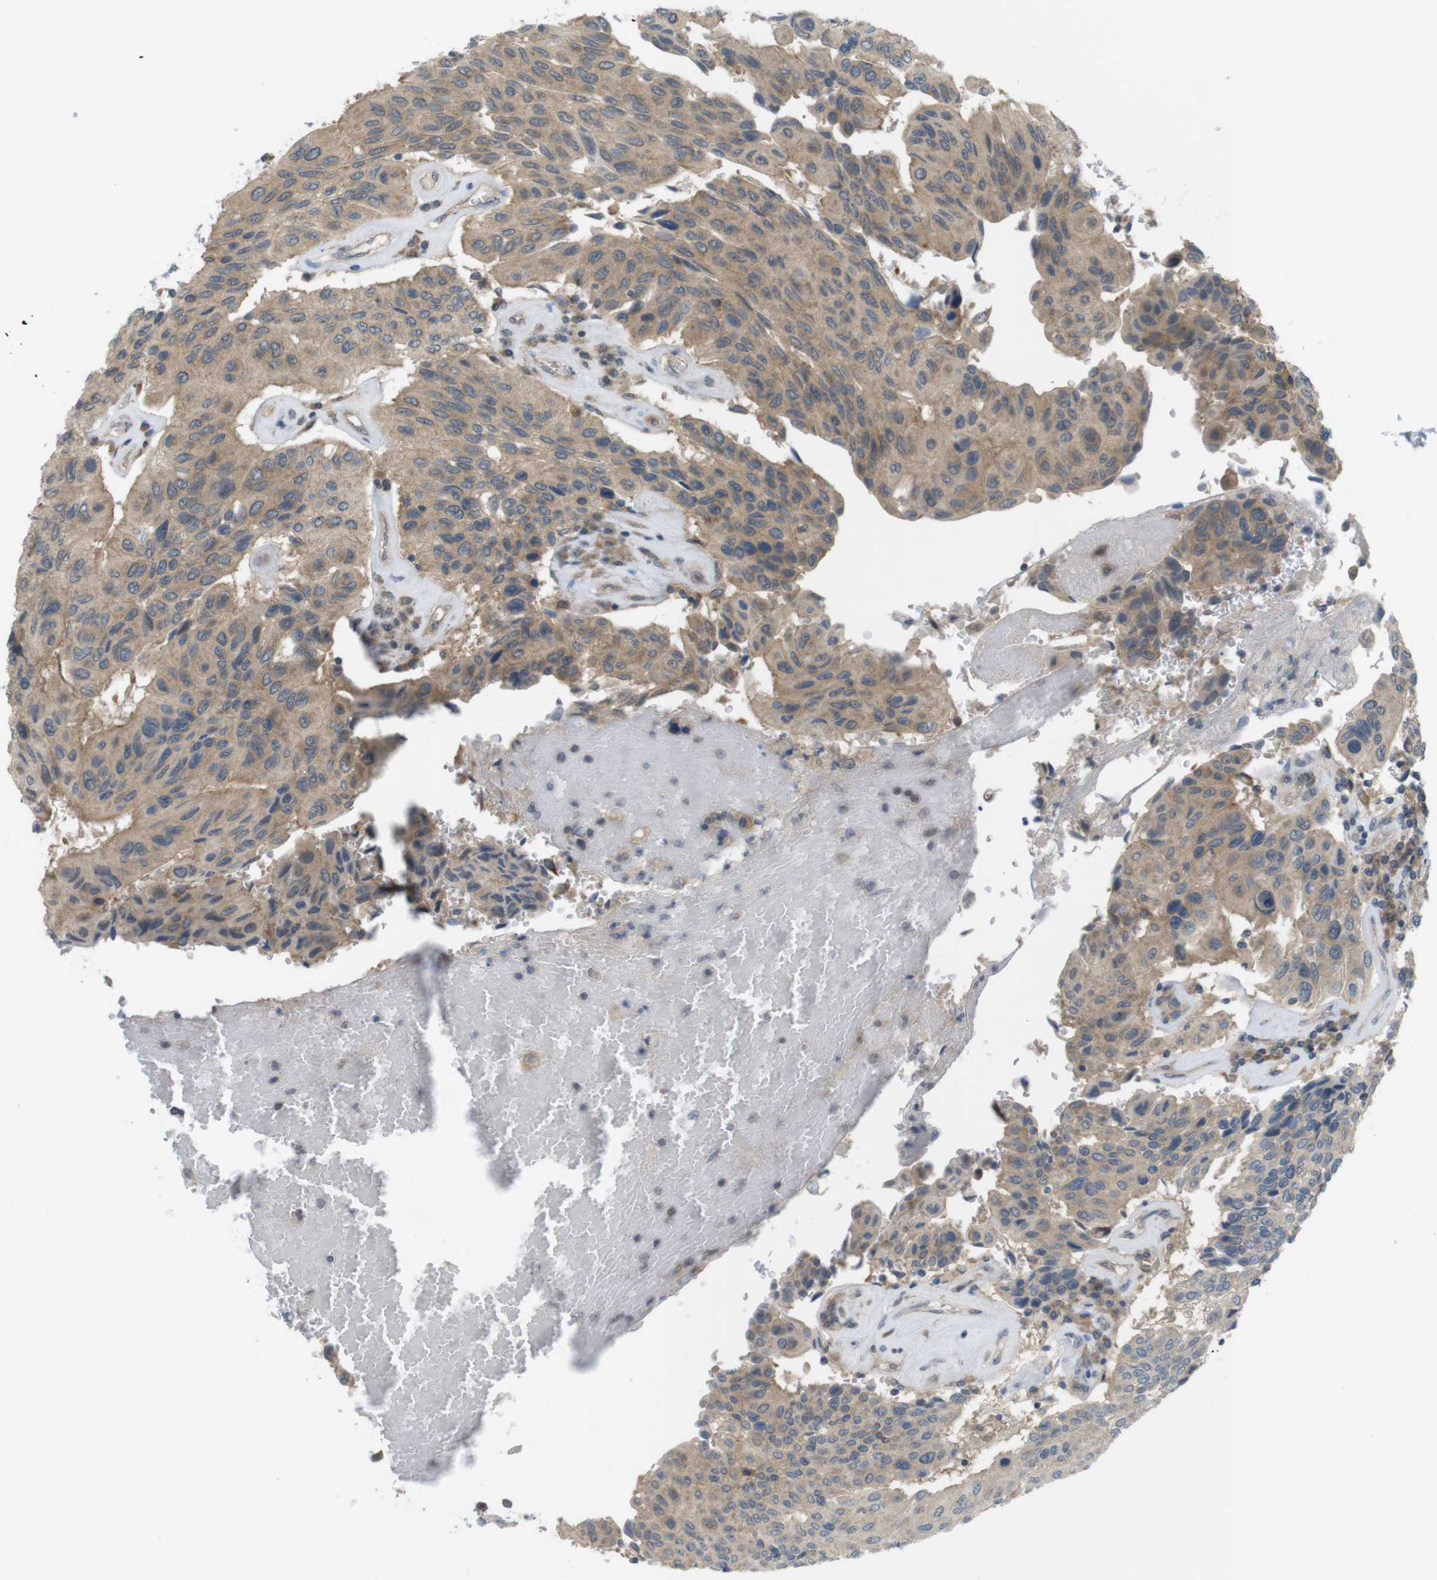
{"staining": {"intensity": "moderate", "quantity": "25%-75%", "location": "cytoplasmic/membranous"}, "tissue": "urothelial cancer", "cell_type": "Tumor cells", "image_type": "cancer", "snomed": [{"axis": "morphology", "description": "Urothelial carcinoma, High grade"}, {"axis": "topography", "description": "Urinary bladder"}], "caption": "Urothelial carcinoma (high-grade) was stained to show a protein in brown. There is medium levels of moderate cytoplasmic/membranous positivity in about 25%-75% of tumor cells.", "gene": "RNF130", "patient": {"sex": "male", "age": 66}}